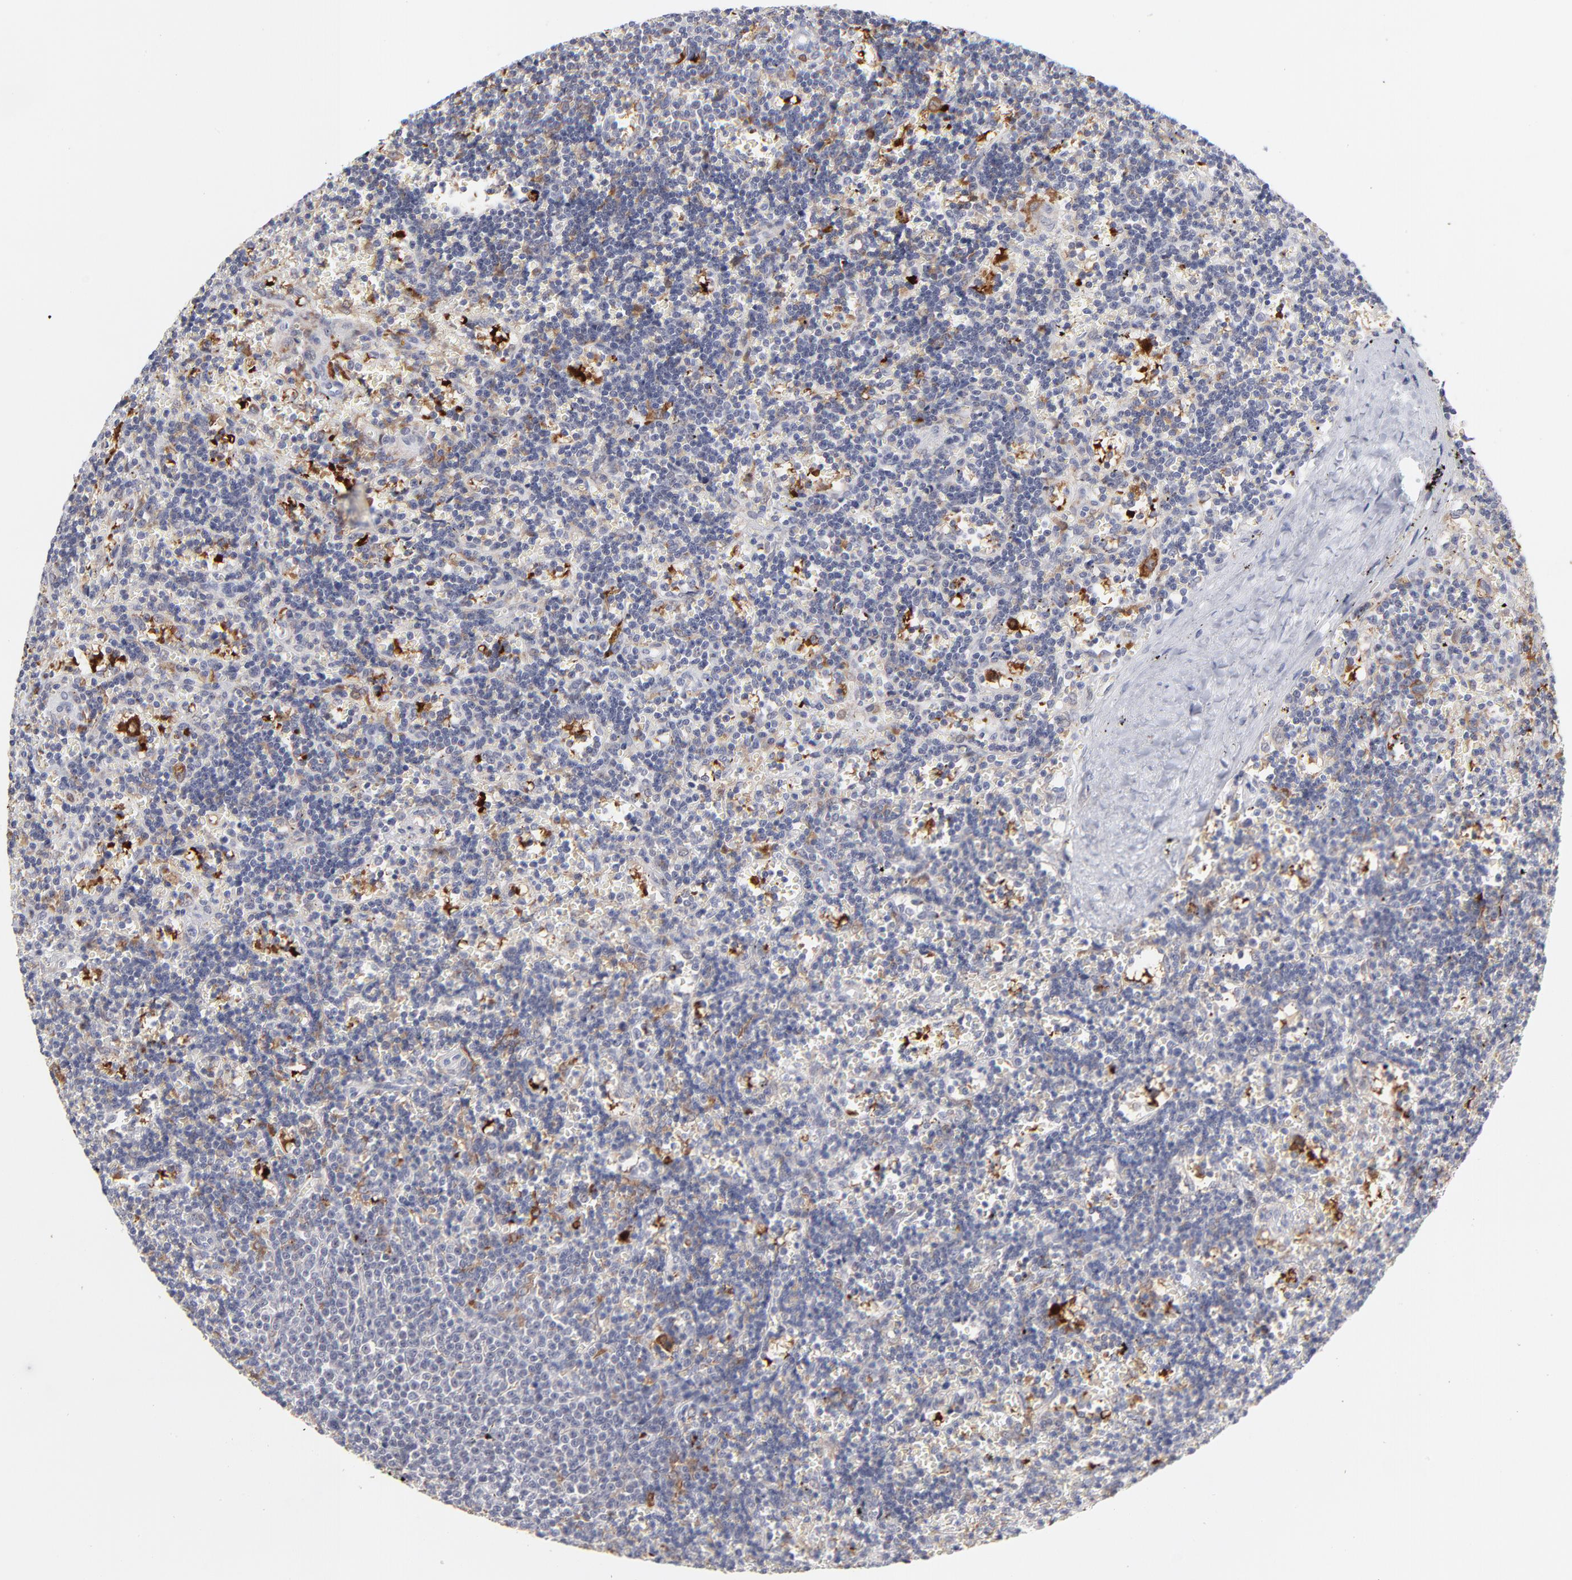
{"staining": {"intensity": "strong", "quantity": "<25%", "location": "cytoplasmic/membranous"}, "tissue": "lymphoma", "cell_type": "Tumor cells", "image_type": "cancer", "snomed": [{"axis": "morphology", "description": "Malignant lymphoma, non-Hodgkin's type, Low grade"}, {"axis": "topography", "description": "Spleen"}], "caption": "This histopathology image displays IHC staining of human lymphoma, with medium strong cytoplasmic/membranous staining in about <25% of tumor cells.", "gene": "CCR2", "patient": {"sex": "male", "age": 60}}